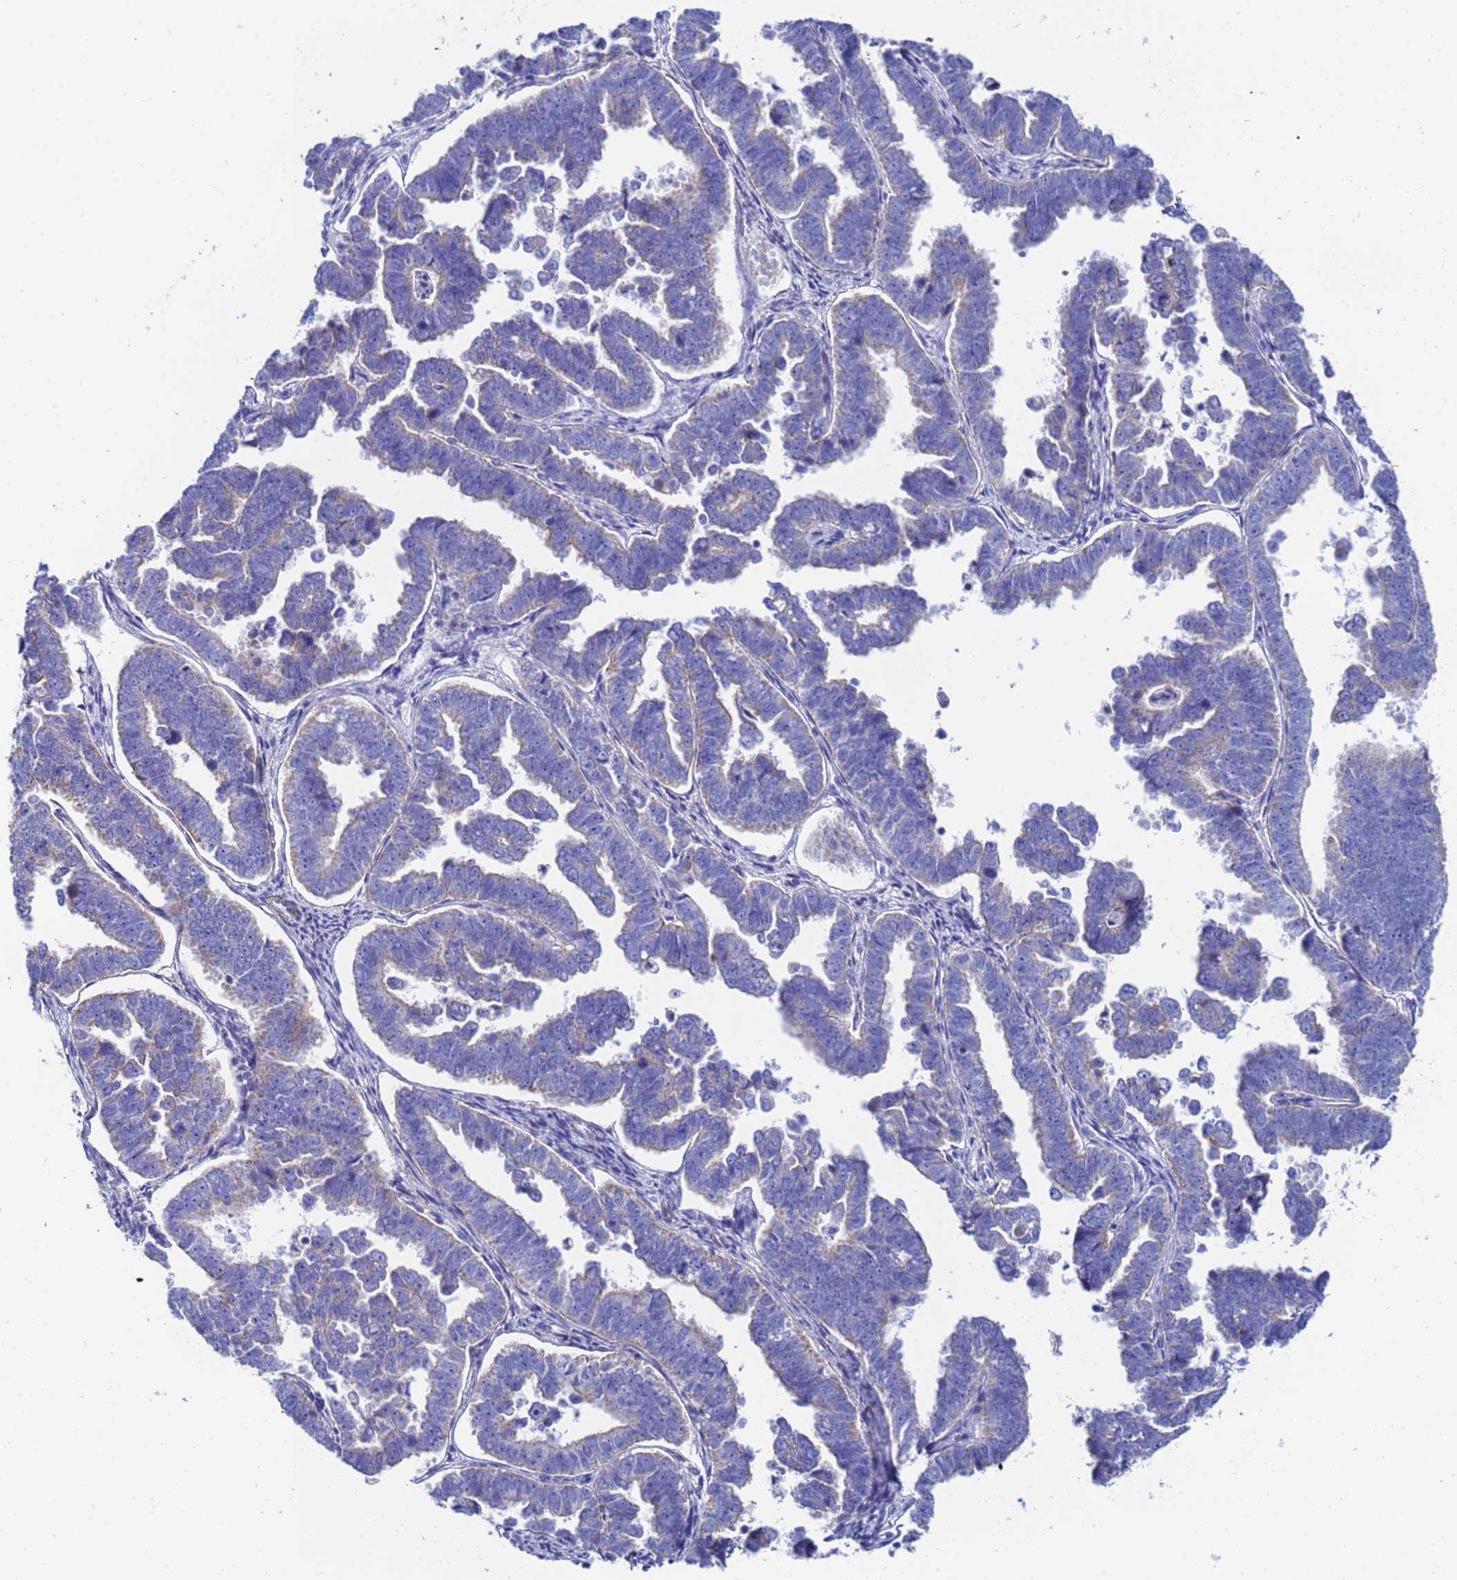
{"staining": {"intensity": "weak", "quantity": "<25%", "location": "cytoplasmic/membranous"}, "tissue": "endometrial cancer", "cell_type": "Tumor cells", "image_type": "cancer", "snomed": [{"axis": "morphology", "description": "Adenocarcinoma, NOS"}, {"axis": "topography", "description": "Endometrium"}], "caption": "Tumor cells are negative for protein expression in human adenocarcinoma (endometrial).", "gene": "RAB39B", "patient": {"sex": "female", "age": 75}}